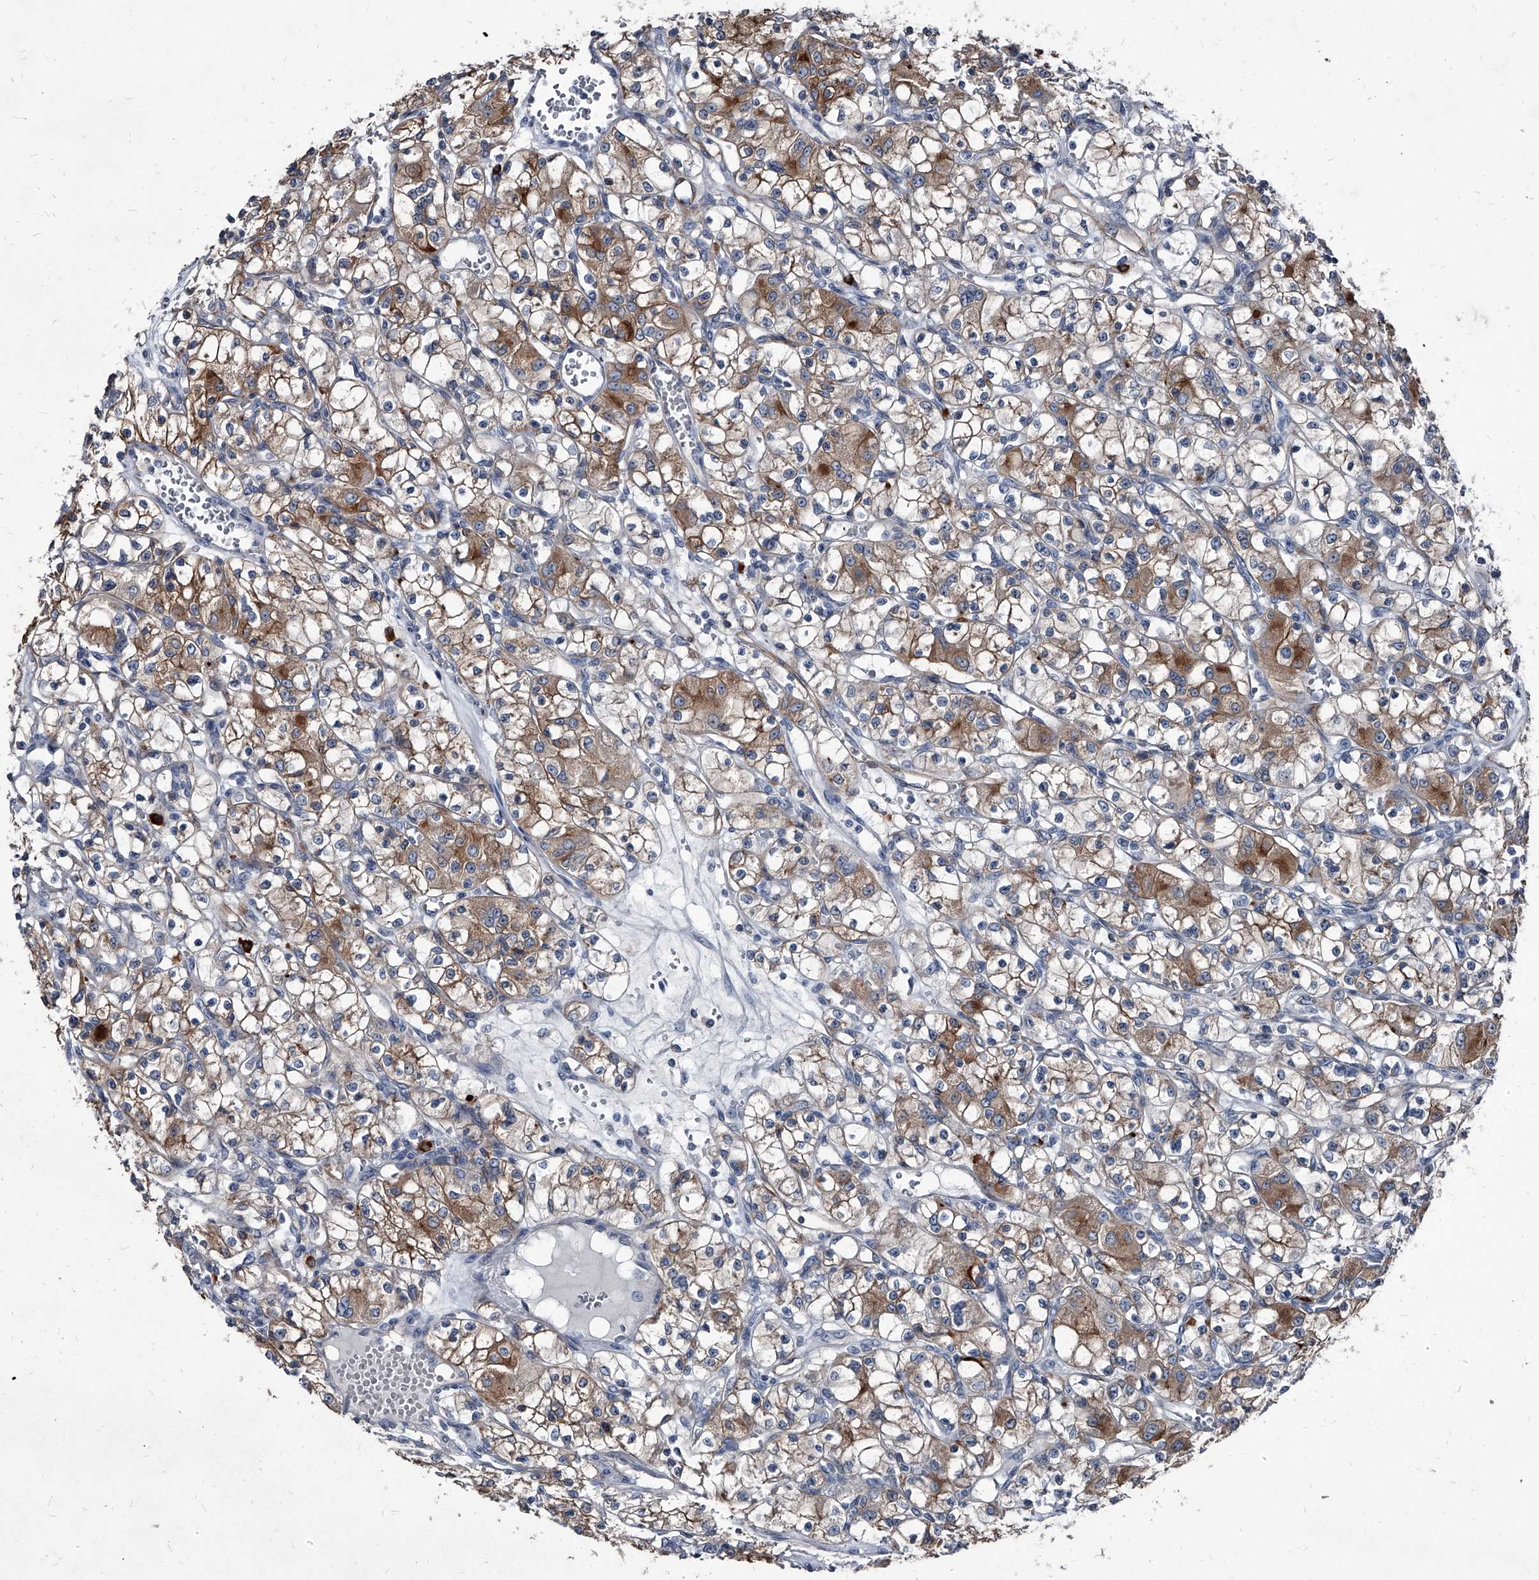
{"staining": {"intensity": "moderate", "quantity": "25%-75%", "location": "cytoplasmic/membranous"}, "tissue": "renal cancer", "cell_type": "Tumor cells", "image_type": "cancer", "snomed": [{"axis": "morphology", "description": "Adenocarcinoma, NOS"}, {"axis": "topography", "description": "Kidney"}], "caption": "Moderate cytoplasmic/membranous positivity for a protein is seen in about 25%-75% of tumor cells of adenocarcinoma (renal) using immunohistochemistry.", "gene": "PGLYRP3", "patient": {"sex": "female", "age": 59}}